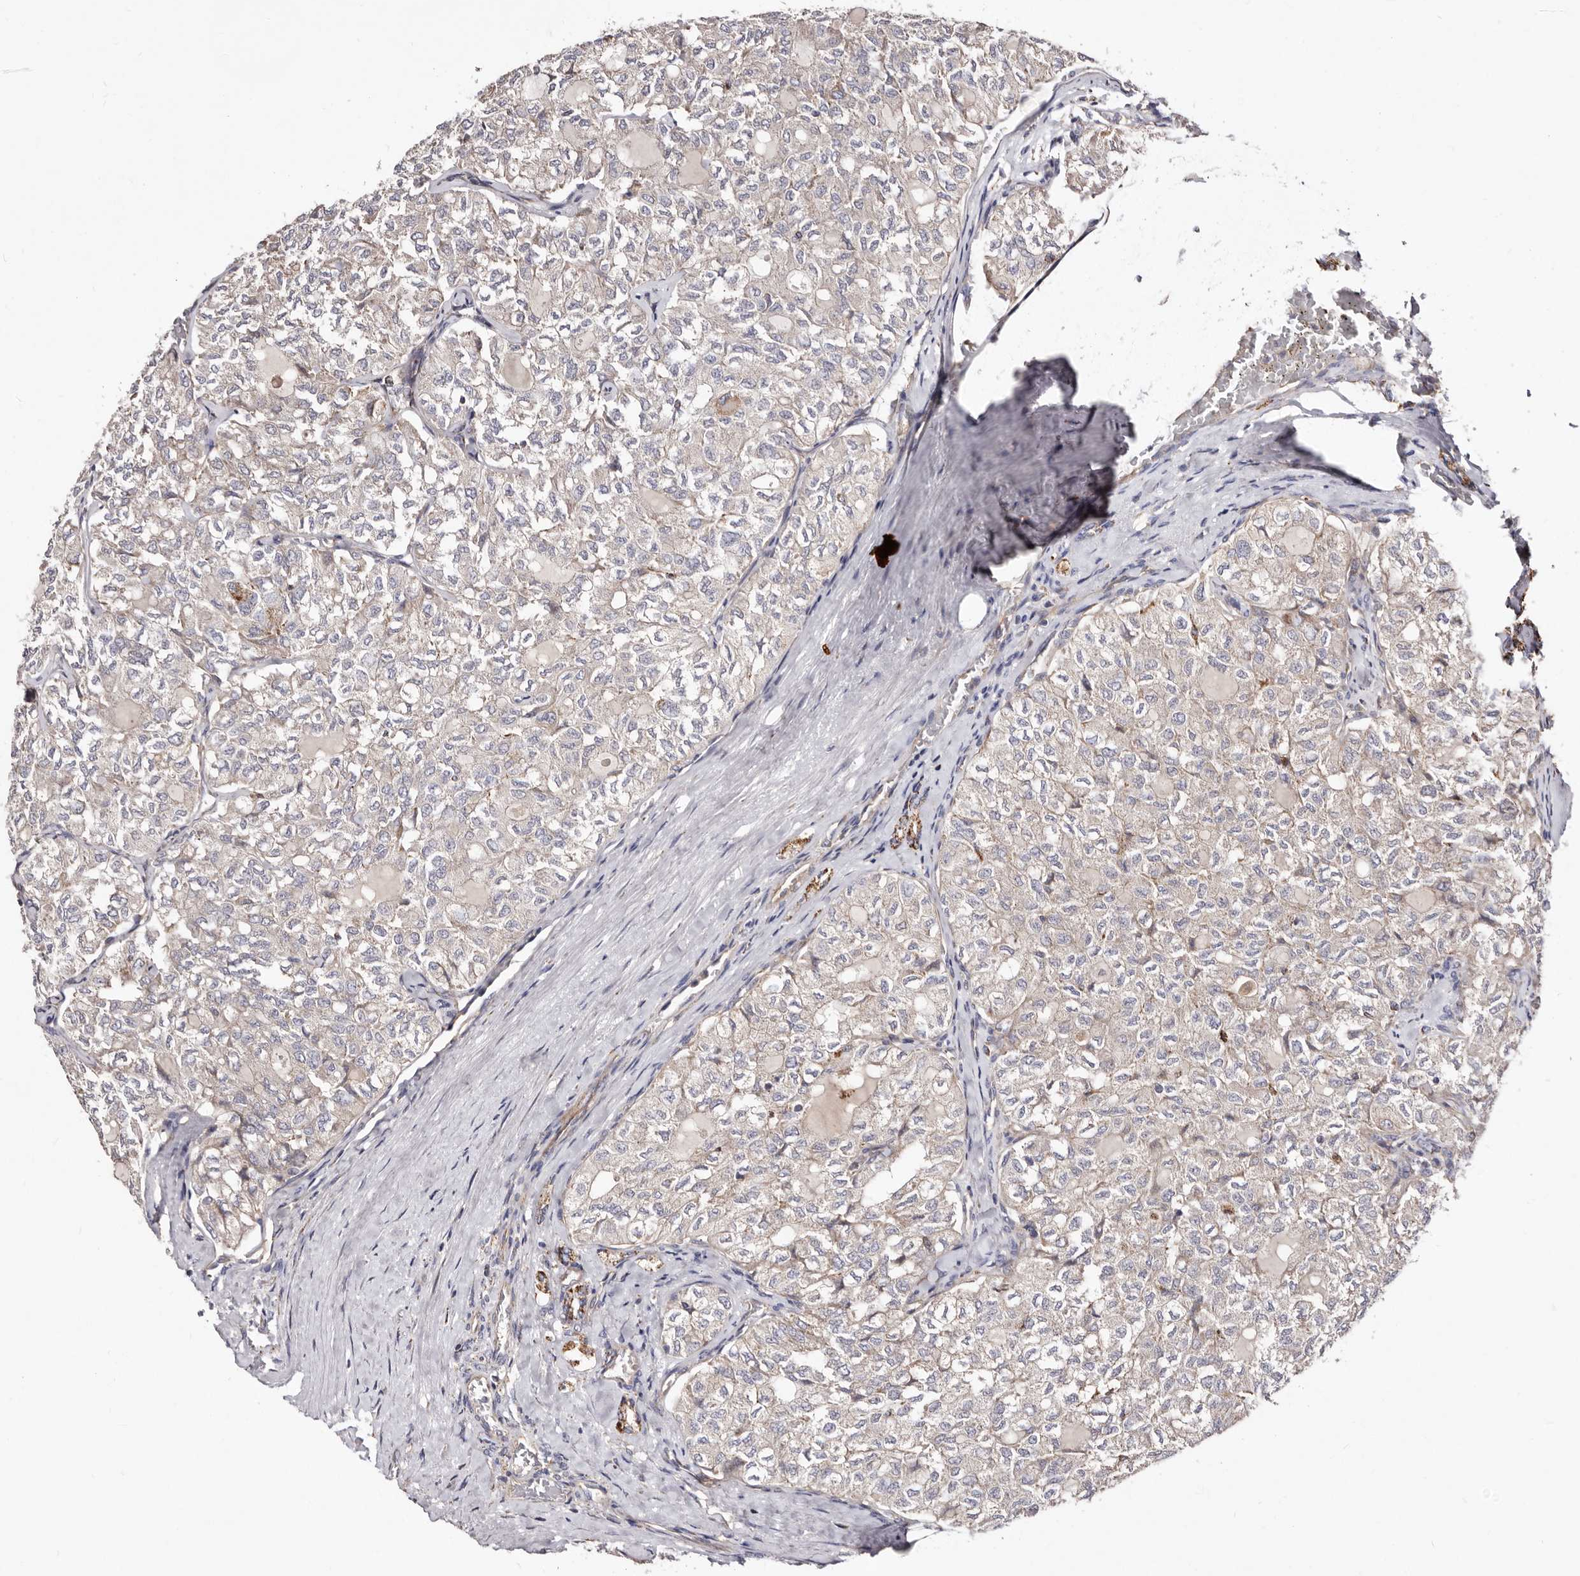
{"staining": {"intensity": "weak", "quantity": "<25%", "location": "cytoplasmic/membranous"}, "tissue": "thyroid cancer", "cell_type": "Tumor cells", "image_type": "cancer", "snomed": [{"axis": "morphology", "description": "Follicular adenoma carcinoma, NOS"}, {"axis": "topography", "description": "Thyroid gland"}], "caption": "Immunohistochemical staining of follicular adenoma carcinoma (thyroid) exhibits no significant staining in tumor cells.", "gene": "LUZP1", "patient": {"sex": "male", "age": 75}}